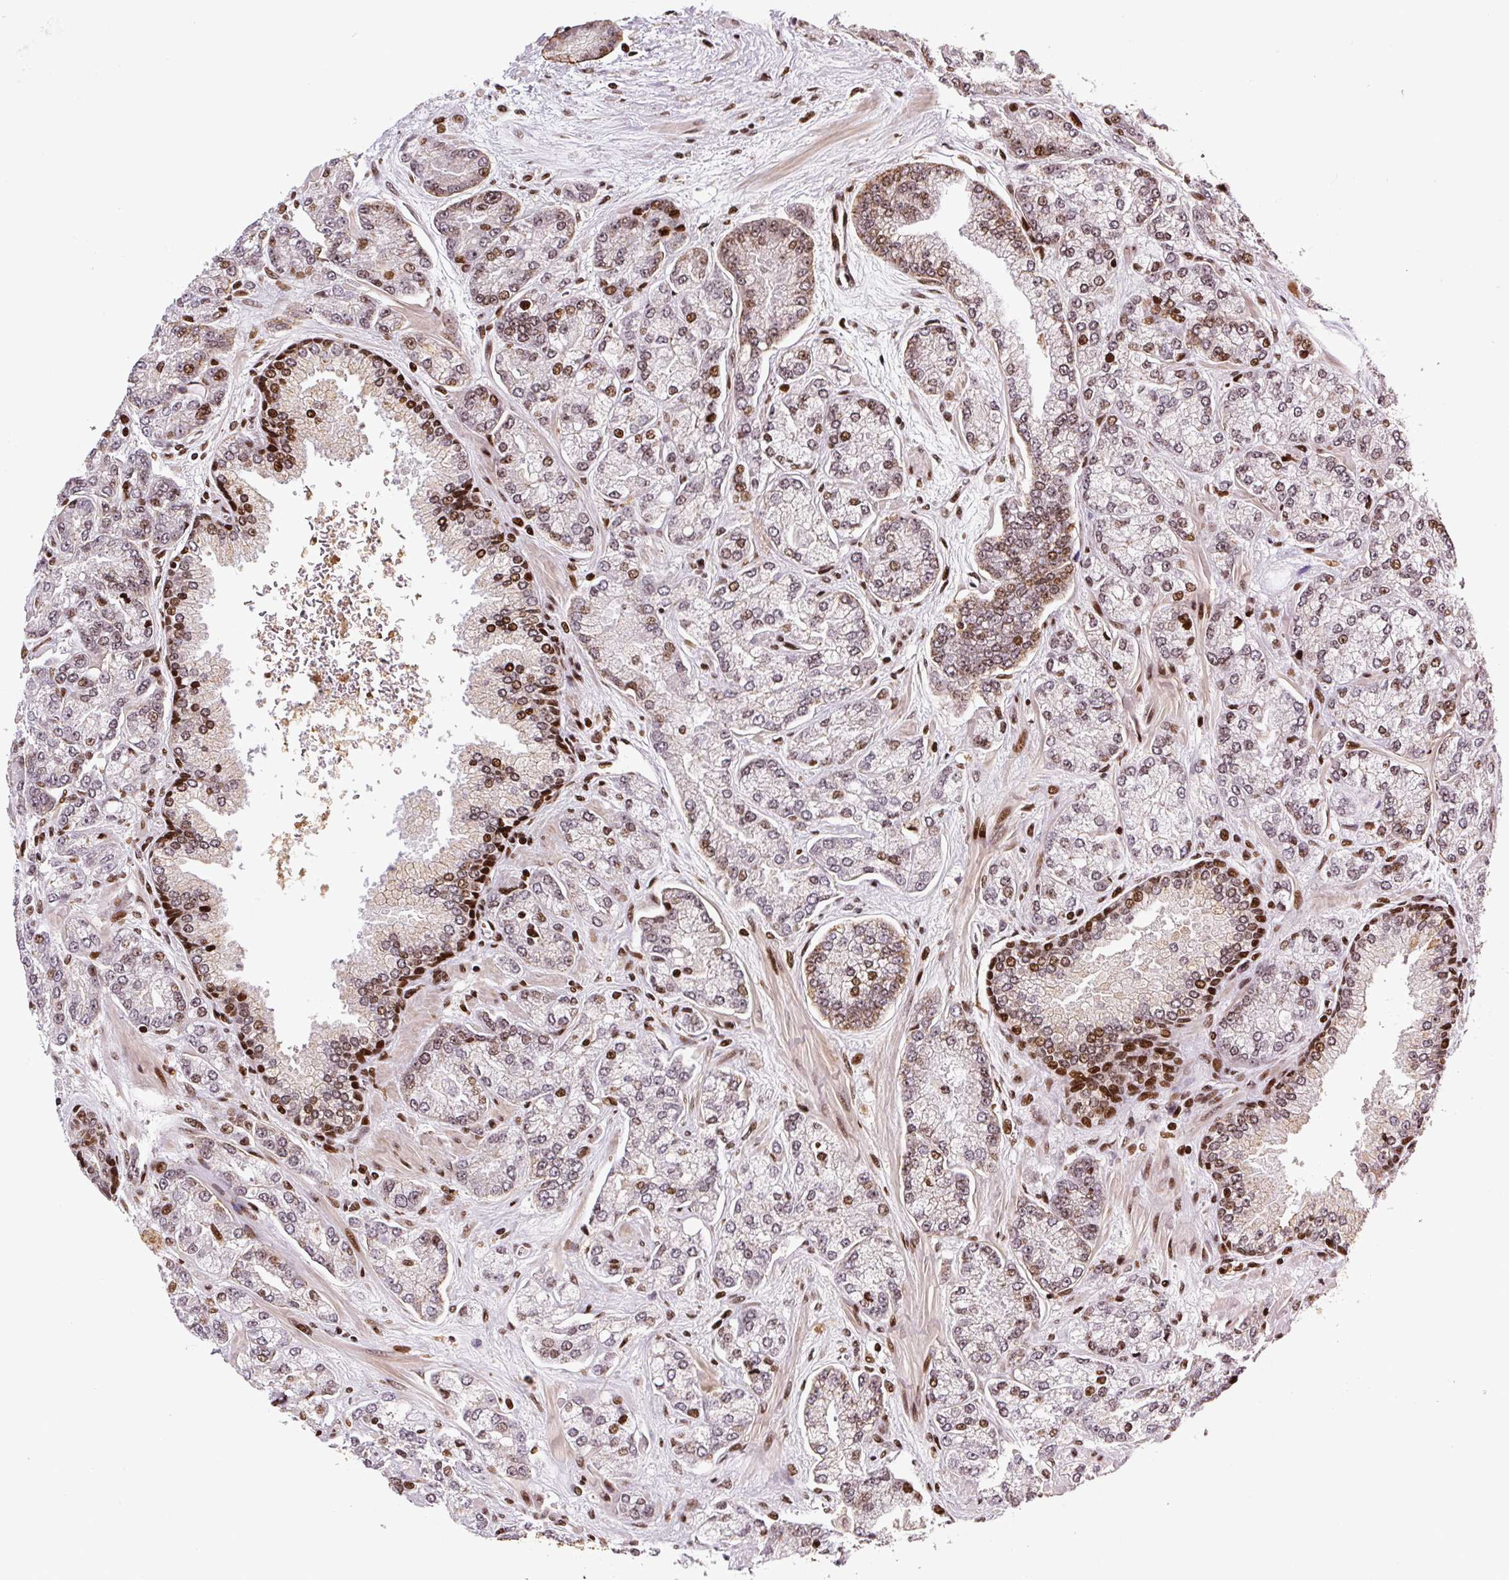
{"staining": {"intensity": "moderate", "quantity": "<25%", "location": "nuclear"}, "tissue": "prostate cancer", "cell_type": "Tumor cells", "image_type": "cancer", "snomed": [{"axis": "morphology", "description": "Adenocarcinoma, High grade"}, {"axis": "topography", "description": "Prostate"}], "caption": "Prostate cancer stained for a protein demonstrates moderate nuclear positivity in tumor cells.", "gene": "PYDC2", "patient": {"sex": "male", "age": 68}}